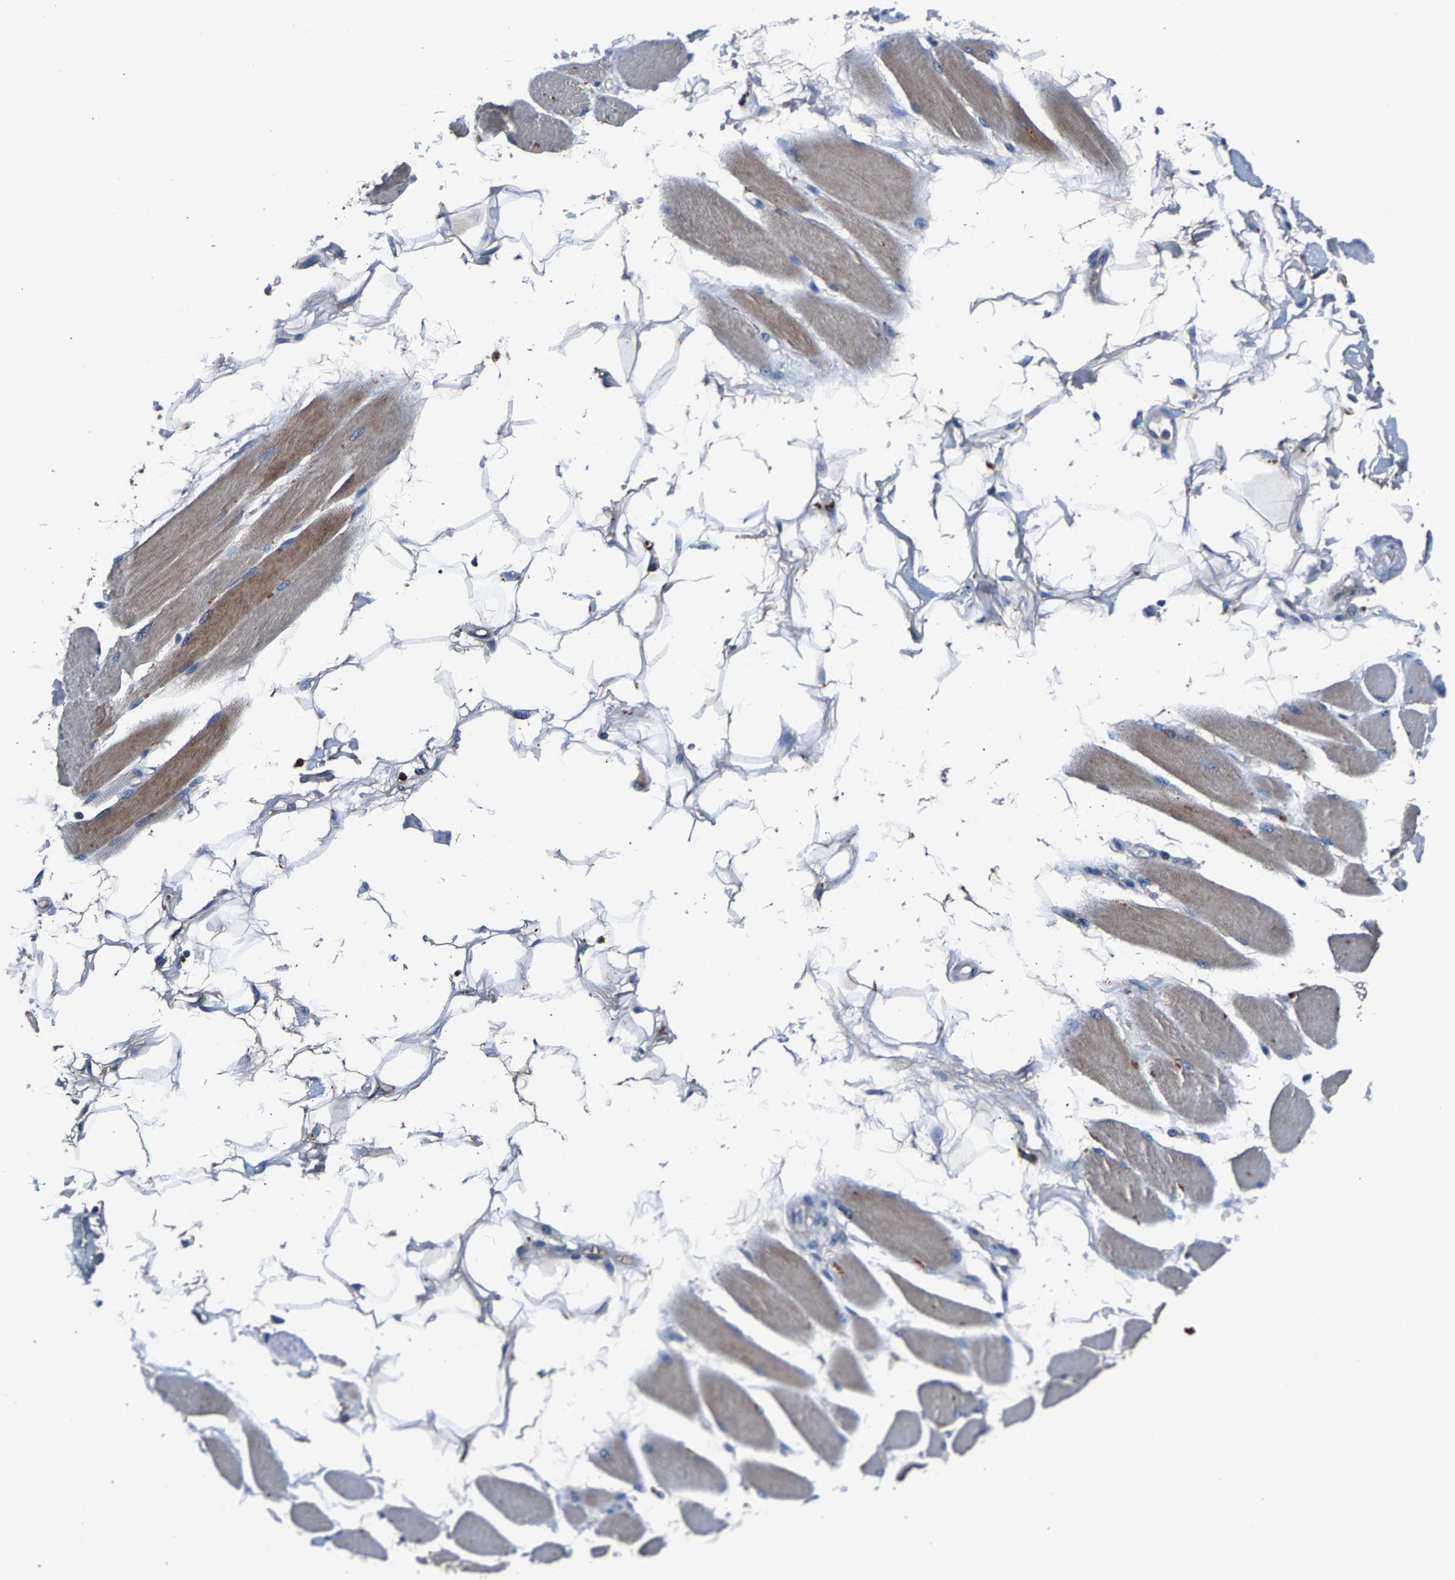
{"staining": {"intensity": "moderate", "quantity": ">75%", "location": "cytoplasmic/membranous"}, "tissue": "skeletal muscle", "cell_type": "Myocytes", "image_type": "normal", "snomed": [{"axis": "morphology", "description": "Normal tissue, NOS"}, {"axis": "topography", "description": "Skeletal muscle"}, {"axis": "topography", "description": "Peripheral nerve tissue"}], "caption": "DAB (3,3'-diaminobenzidine) immunohistochemical staining of unremarkable skeletal muscle demonstrates moderate cytoplasmic/membranous protein staining in about >75% of myocytes.", "gene": "PRXL2C", "patient": {"sex": "female", "age": 84}}